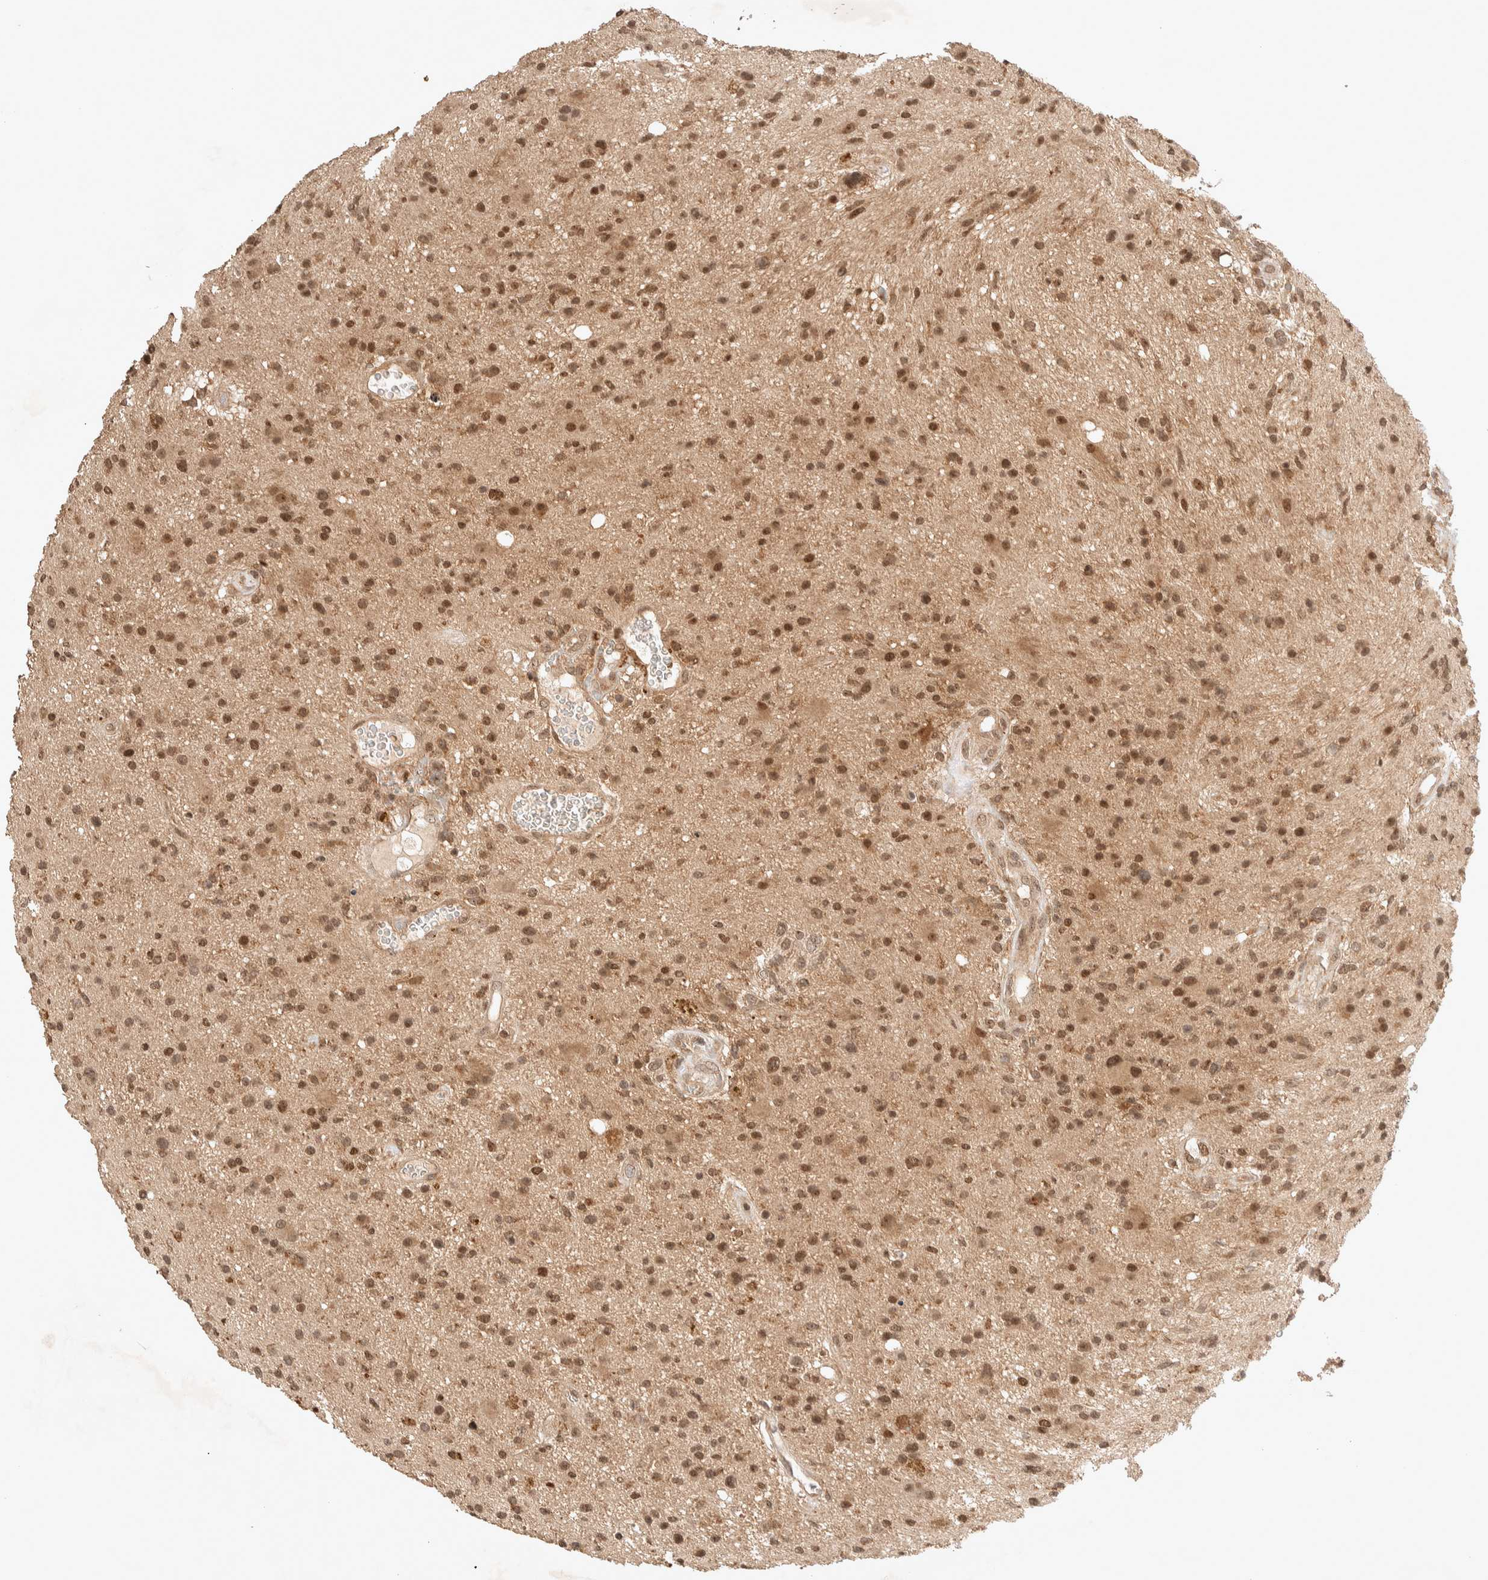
{"staining": {"intensity": "moderate", "quantity": ">75%", "location": "nuclear"}, "tissue": "glioma", "cell_type": "Tumor cells", "image_type": "cancer", "snomed": [{"axis": "morphology", "description": "Glioma, malignant, High grade"}, {"axis": "topography", "description": "Brain"}], "caption": "Malignant glioma (high-grade) stained with a protein marker demonstrates moderate staining in tumor cells.", "gene": "THRA", "patient": {"sex": "male", "age": 33}}